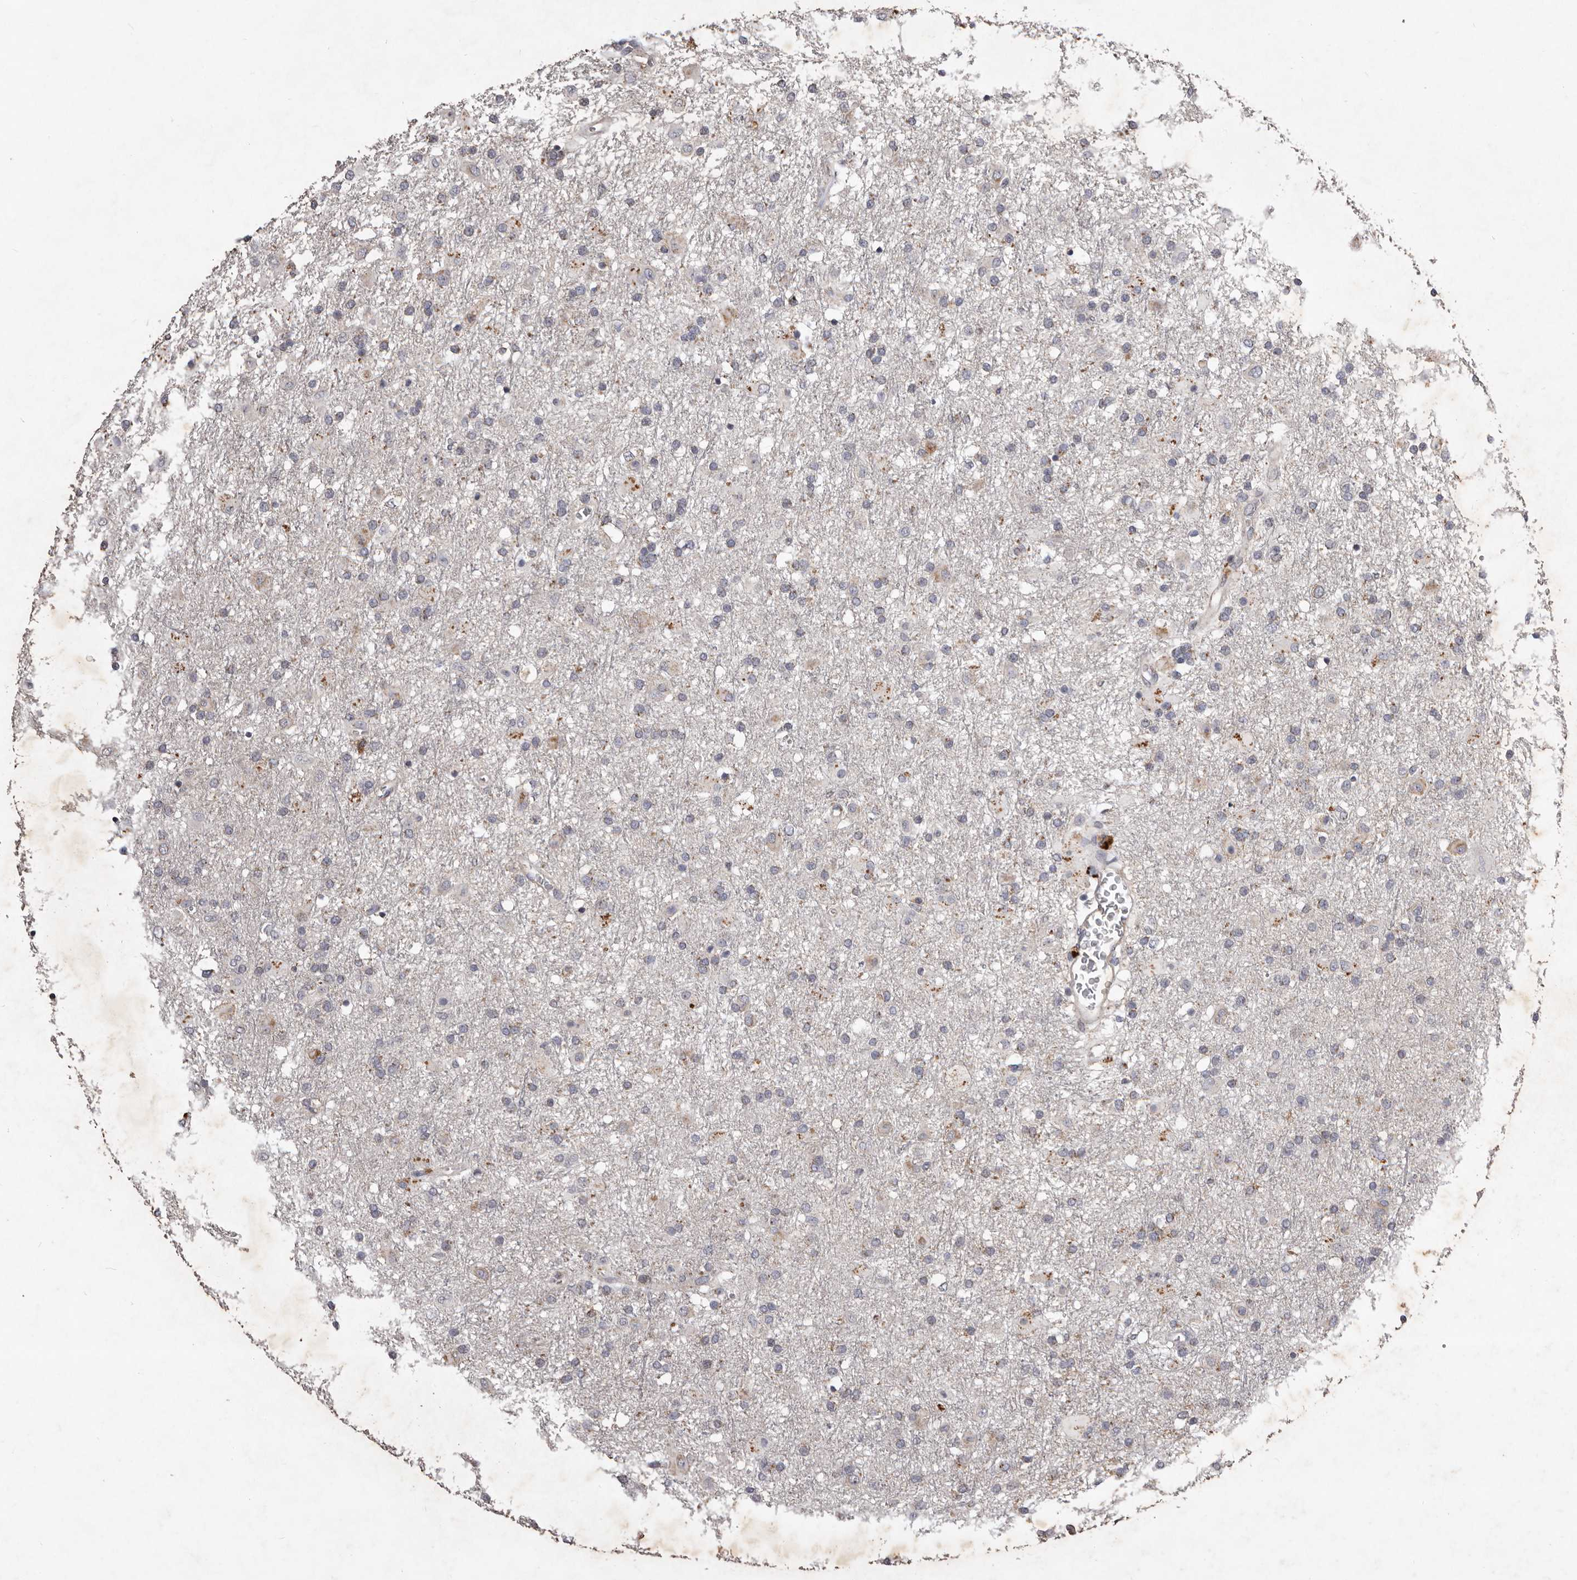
{"staining": {"intensity": "negative", "quantity": "none", "location": "none"}, "tissue": "glioma", "cell_type": "Tumor cells", "image_type": "cancer", "snomed": [{"axis": "morphology", "description": "Glioma, malignant, Low grade"}, {"axis": "topography", "description": "Brain"}], "caption": "A photomicrograph of human glioma is negative for staining in tumor cells.", "gene": "CXCL14", "patient": {"sex": "male", "age": 65}}